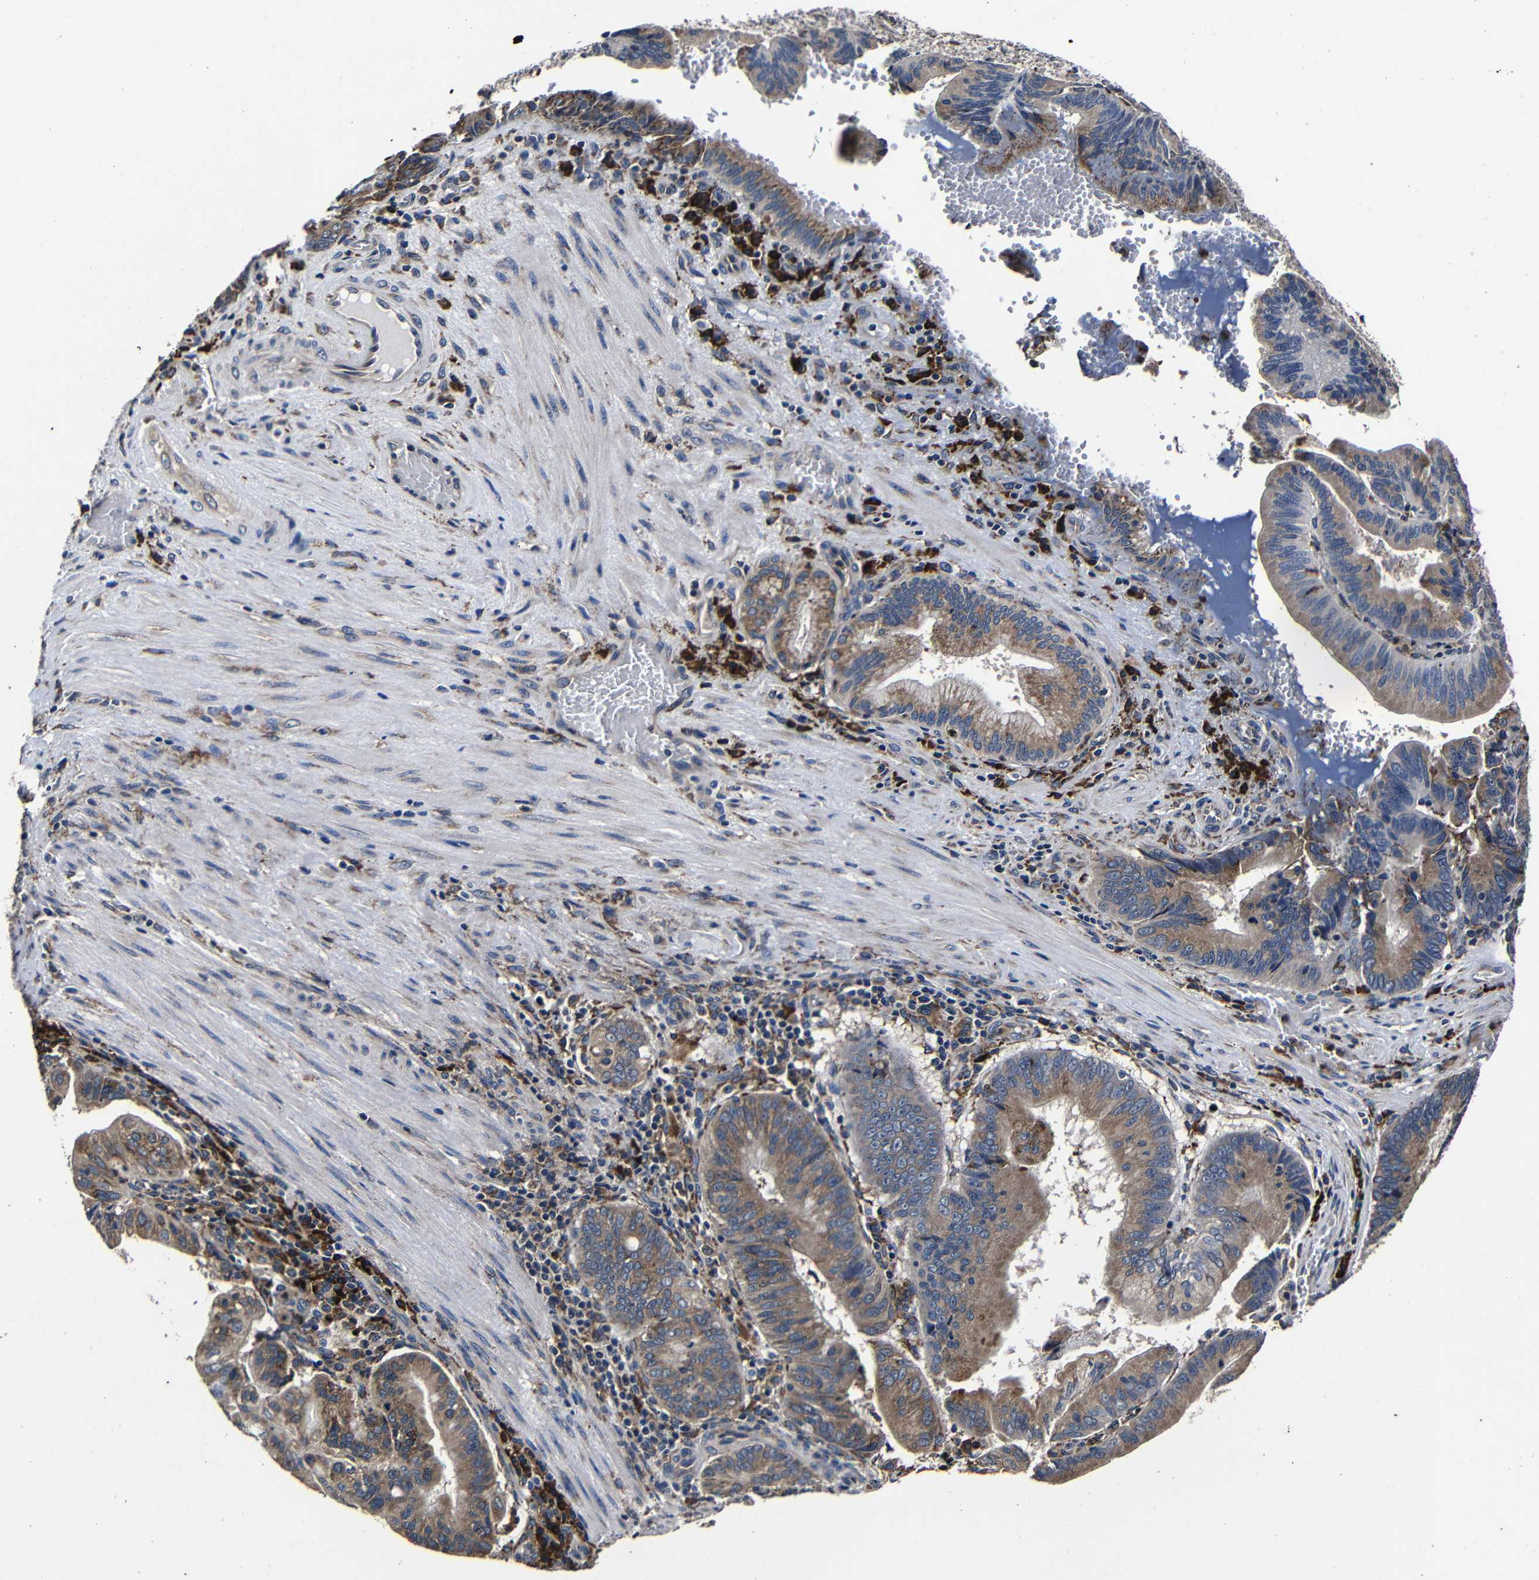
{"staining": {"intensity": "moderate", "quantity": ">75%", "location": "cytoplasmic/membranous"}, "tissue": "pancreatic cancer", "cell_type": "Tumor cells", "image_type": "cancer", "snomed": [{"axis": "morphology", "description": "Adenocarcinoma, NOS"}, {"axis": "topography", "description": "Pancreas"}], "caption": "There is medium levels of moderate cytoplasmic/membranous positivity in tumor cells of pancreatic adenocarcinoma, as demonstrated by immunohistochemical staining (brown color).", "gene": "SCN9A", "patient": {"sex": "male", "age": 82}}